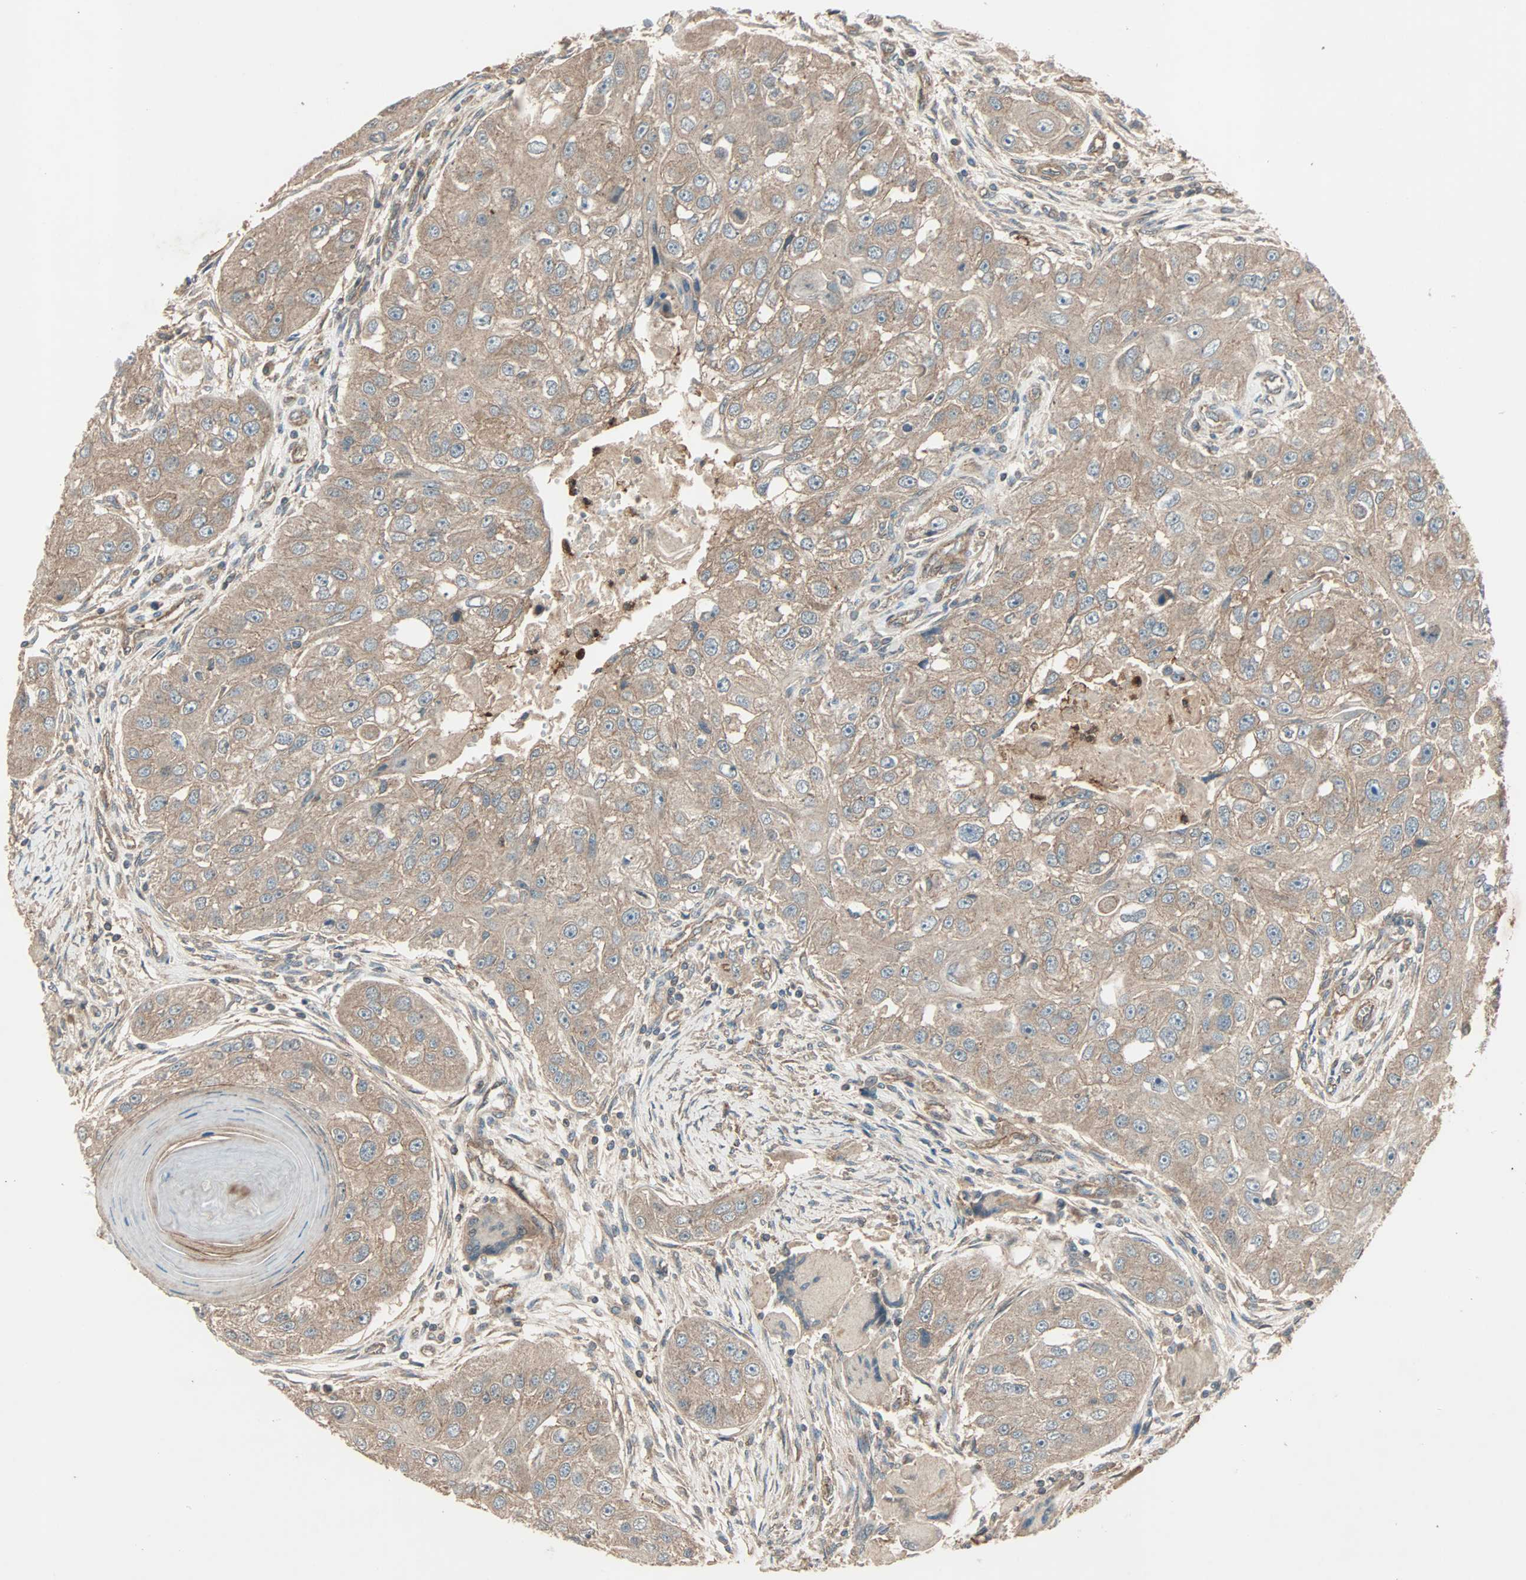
{"staining": {"intensity": "moderate", "quantity": ">75%", "location": "cytoplasmic/membranous"}, "tissue": "head and neck cancer", "cell_type": "Tumor cells", "image_type": "cancer", "snomed": [{"axis": "morphology", "description": "Normal tissue, NOS"}, {"axis": "morphology", "description": "Squamous cell carcinoma, NOS"}, {"axis": "topography", "description": "Skeletal muscle"}, {"axis": "topography", "description": "Head-Neck"}], "caption": "Head and neck squamous cell carcinoma was stained to show a protein in brown. There is medium levels of moderate cytoplasmic/membranous staining in approximately >75% of tumor cells. (Brightfield microscopy of DAB IHC at high magnification).", "gene": "GCK", "patient": {"sex": "male", "age": 51}}